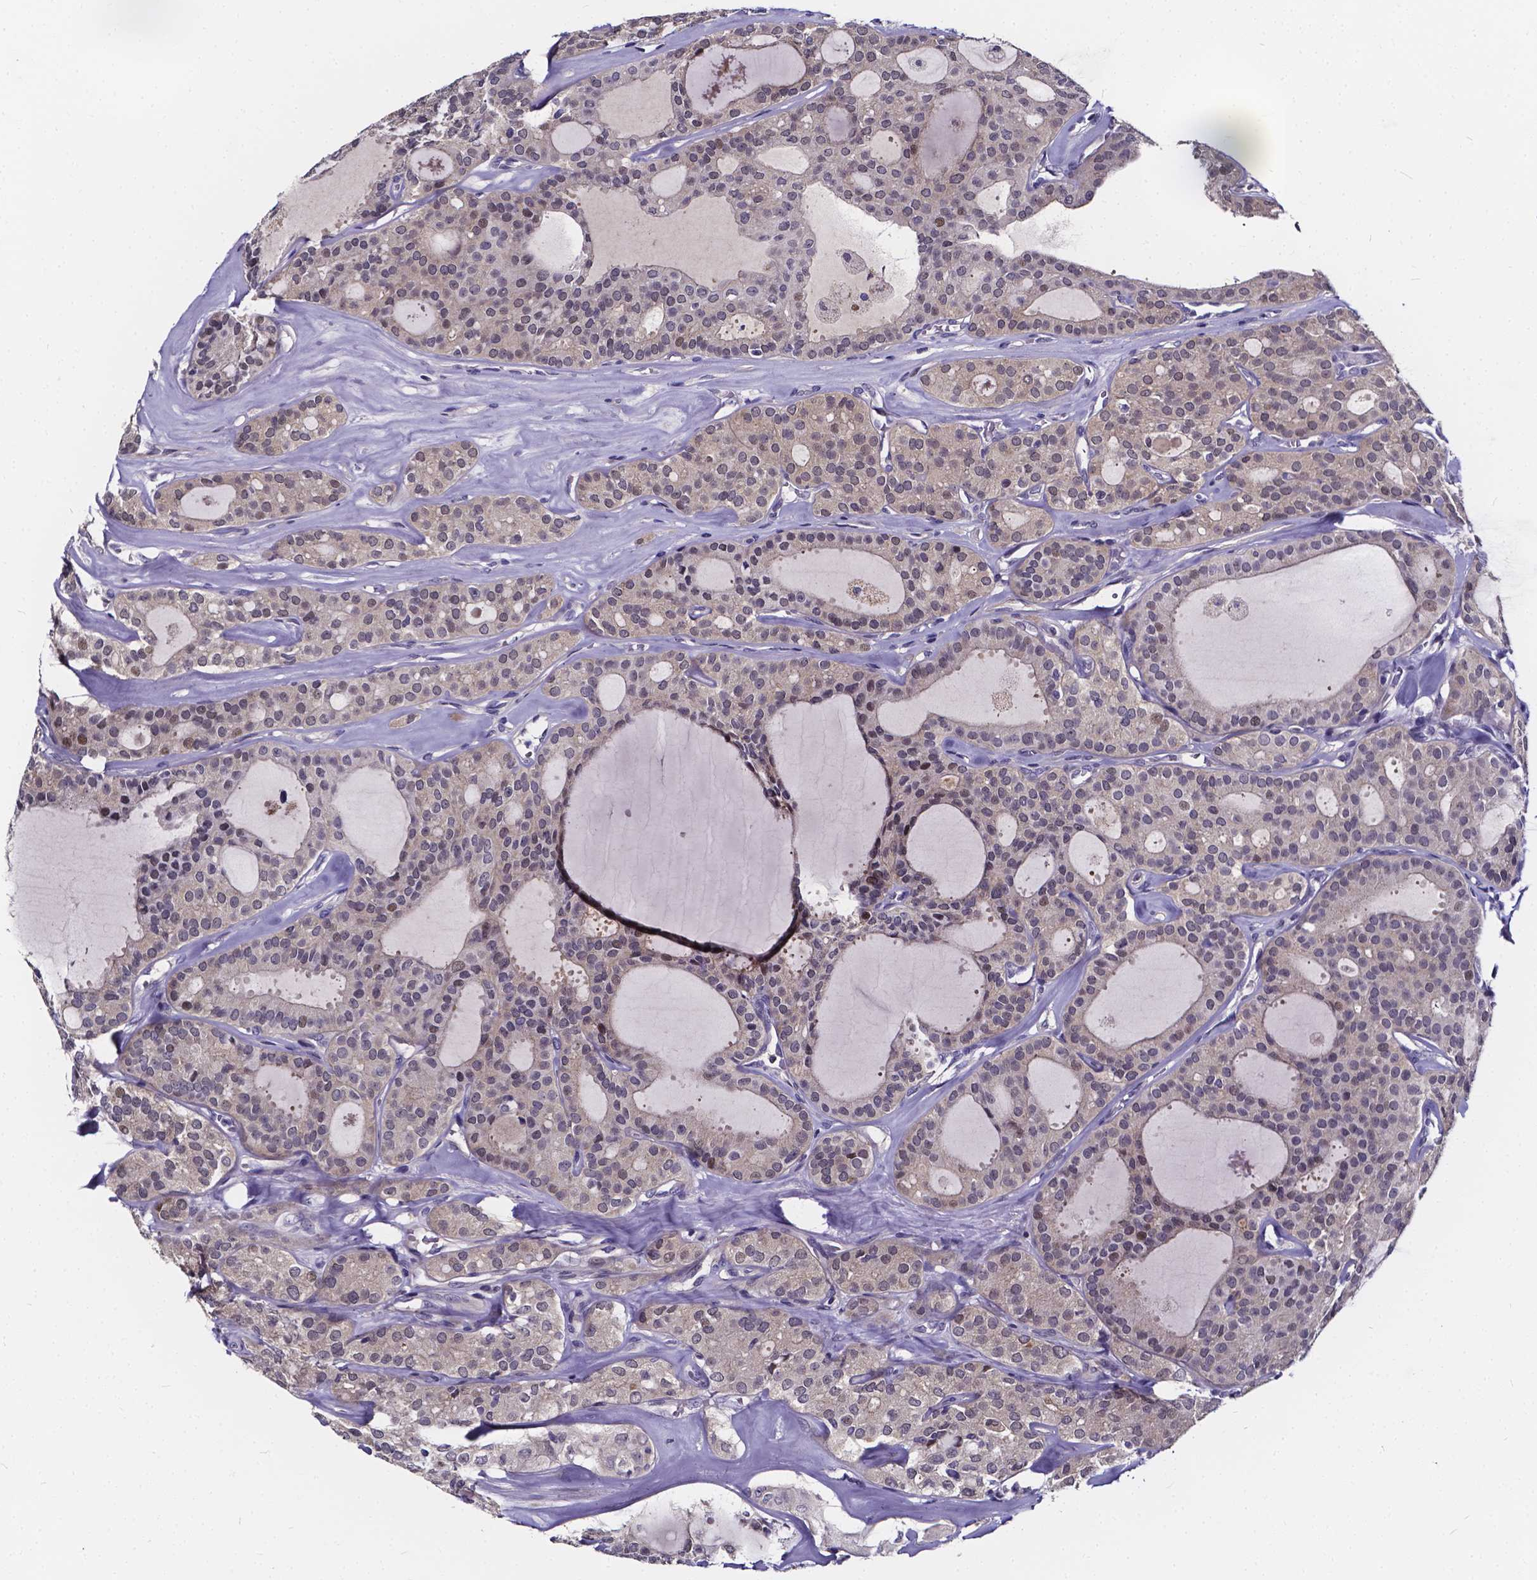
{"staining": {"intensity": "negative", "quantity": "none", "location": "none"}, "tissue": "thyroid cancer", "cell_type": "Tumor cells", "image_type": "cancer", "snomed": [{"axis": "morphology", "description": "Follicular adenoma carcinoma, NOS"}, {"axis": "topography", "description": "Thyroid gland"}], "caption": "This is an immunohistochemistry histopathology image of thyroid cancer (follicular adenoma carcinoma). There is no expression in tumor cells.", "gene": "SOWAHA", "patient": {"sex": "male", "age": 75}}